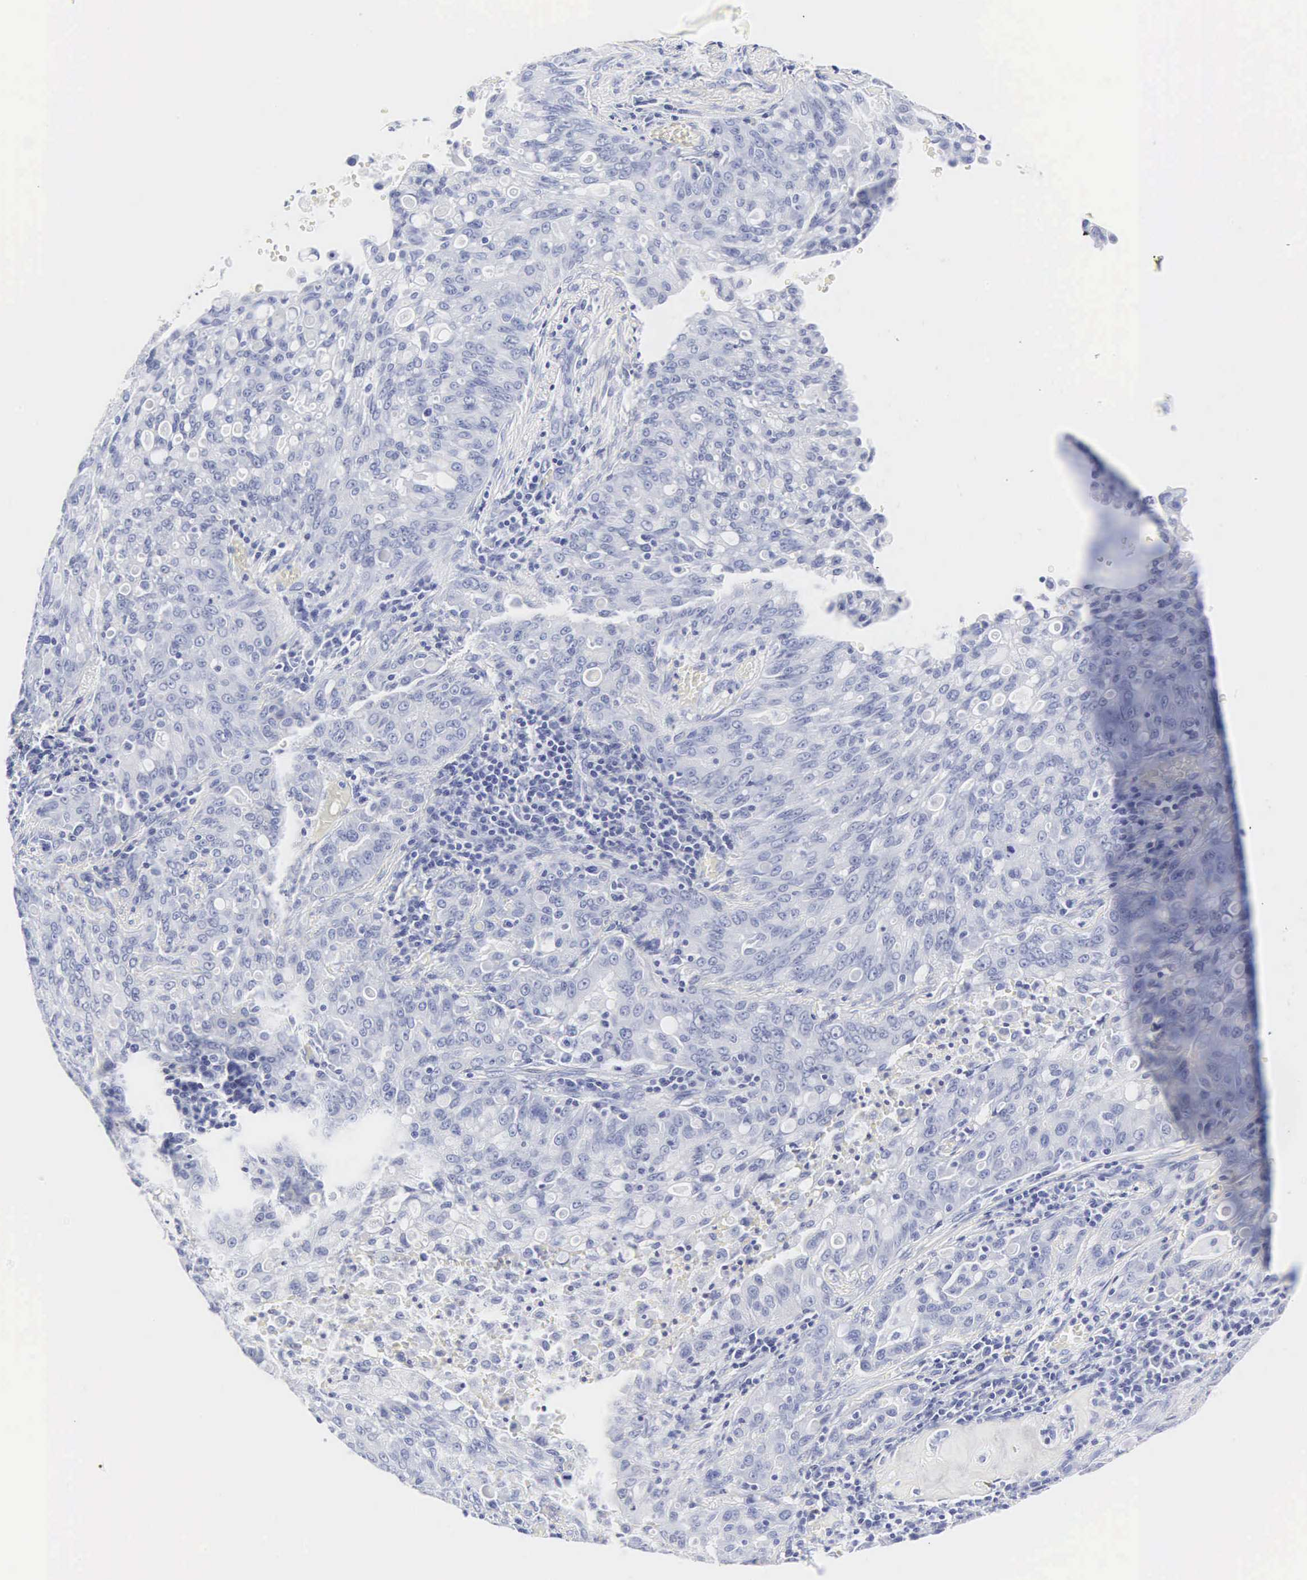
{"staining": {"intensity": "negative", "quantity": "none", "location": "none"}, "tissue": "lung cancer", "cell_type": "Tumor cells", "image_type": "cancer", "snomed": [{"axis": "morphology", "description": "Adenocarcinoma, NOS"}, {"axis": "topography", "description": "Lung"}], "caption": "The photomicrograph reveals no significant staining in tumor cells of lung adenocarcinoma. The staining is performed using DAB (3,3'-diaminobenzidine) brown chromogen with nuclei counter-stained in using hematoxylin.", "gene": "INS", "patient": {"sex": "female", "age": 44}}